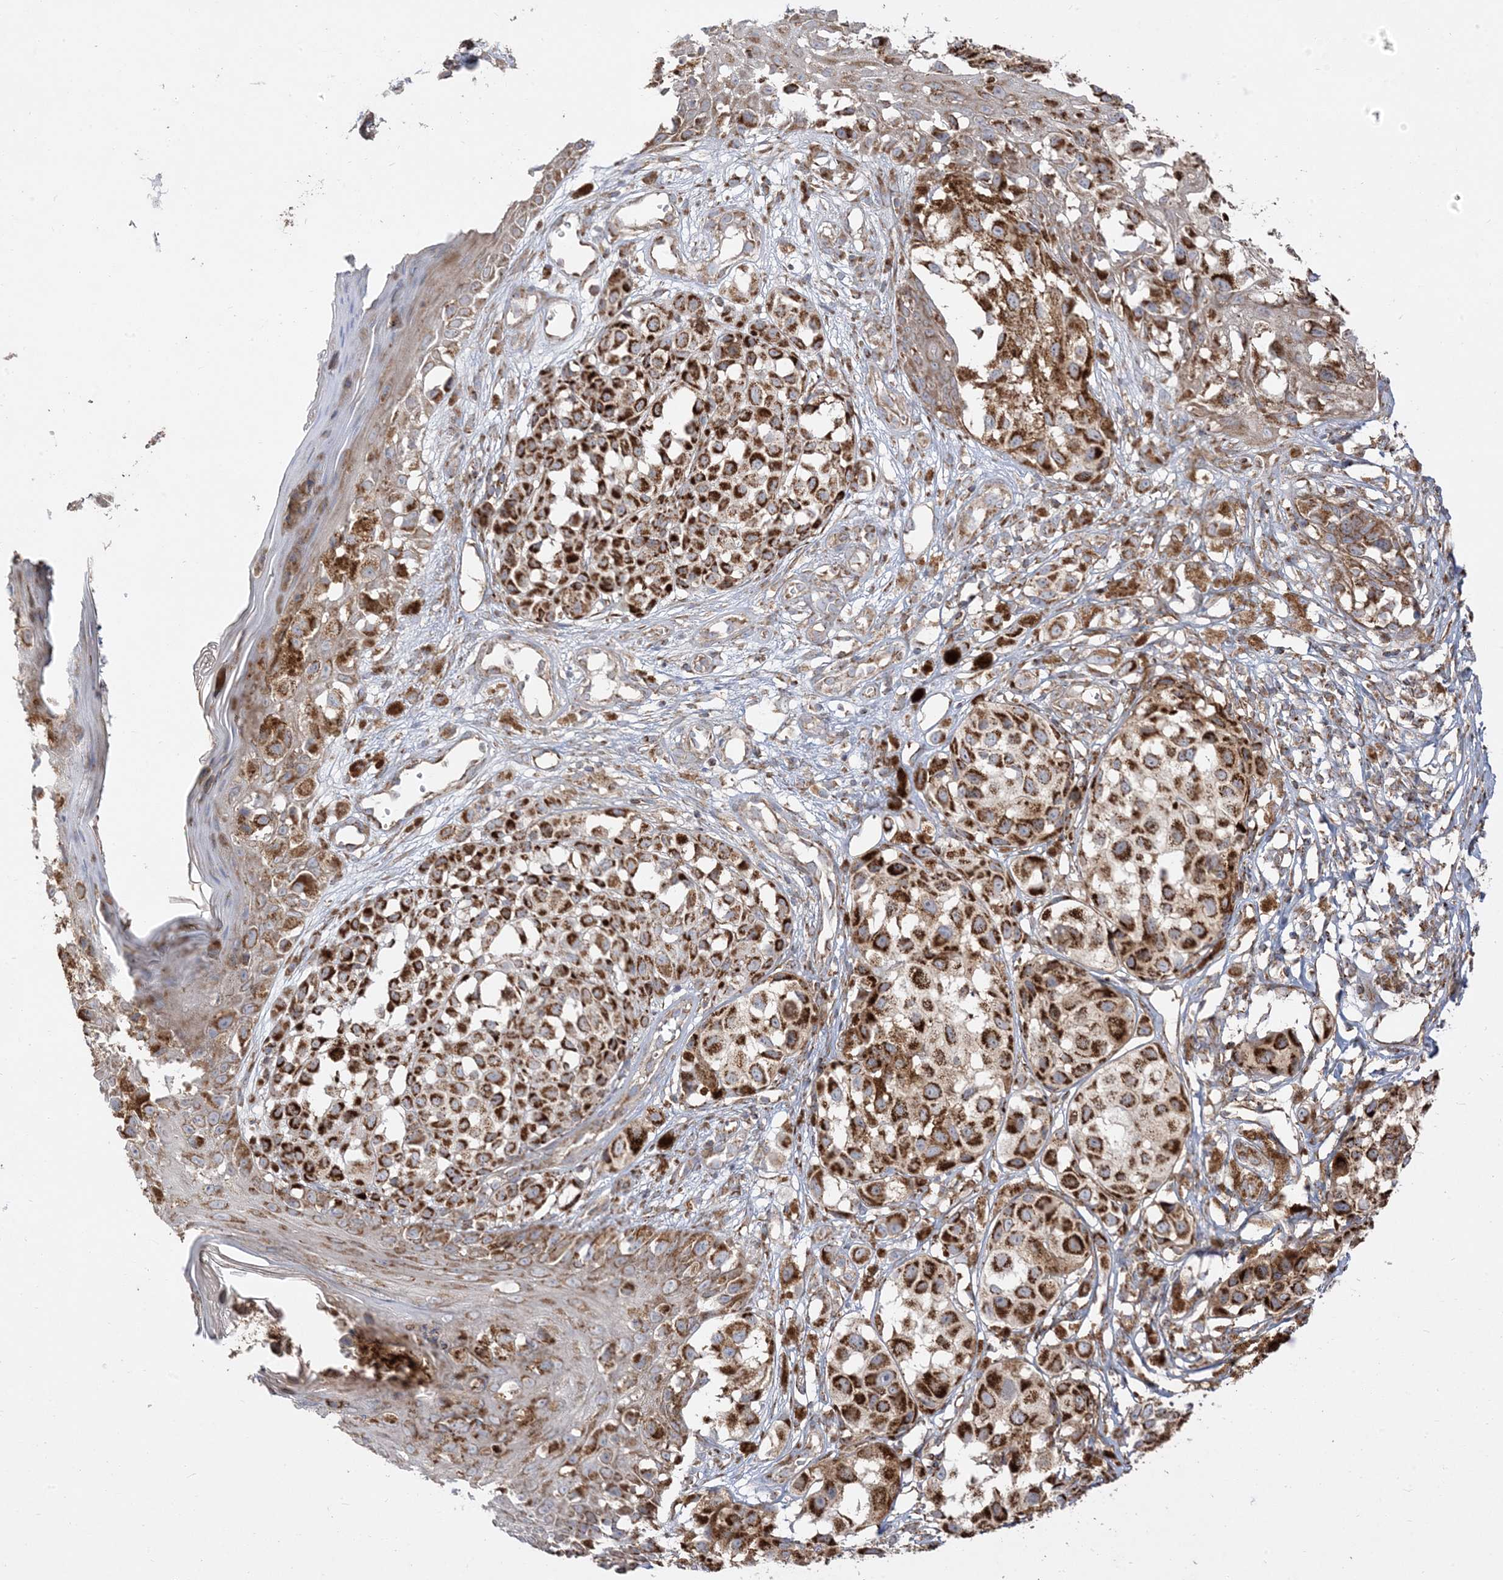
{"staining": {"intensity": "strong", "quantity": ">75%", "location": "cytoplasmic/membranous"}, "tissue": "melanoma", "cell_type": "Tumor cells", "image_type": "cancer", "snomed": [{"axis": "morphology", "description": "Malignant melanoma, NOS"}, {"axis": "topography", "description": "Skin of leg"}], "caption": "DAB (3,3'-diaminobenzidine) immunohistochemical staining of human melanoma shows strong cytoplasmic/membranous protein expression in about >75% of tumor cells. The protein is shown in brown color, while the nuclei are stained blue.", "gene": "AARS2", "patient": {"sex": "female", "age": 72}}